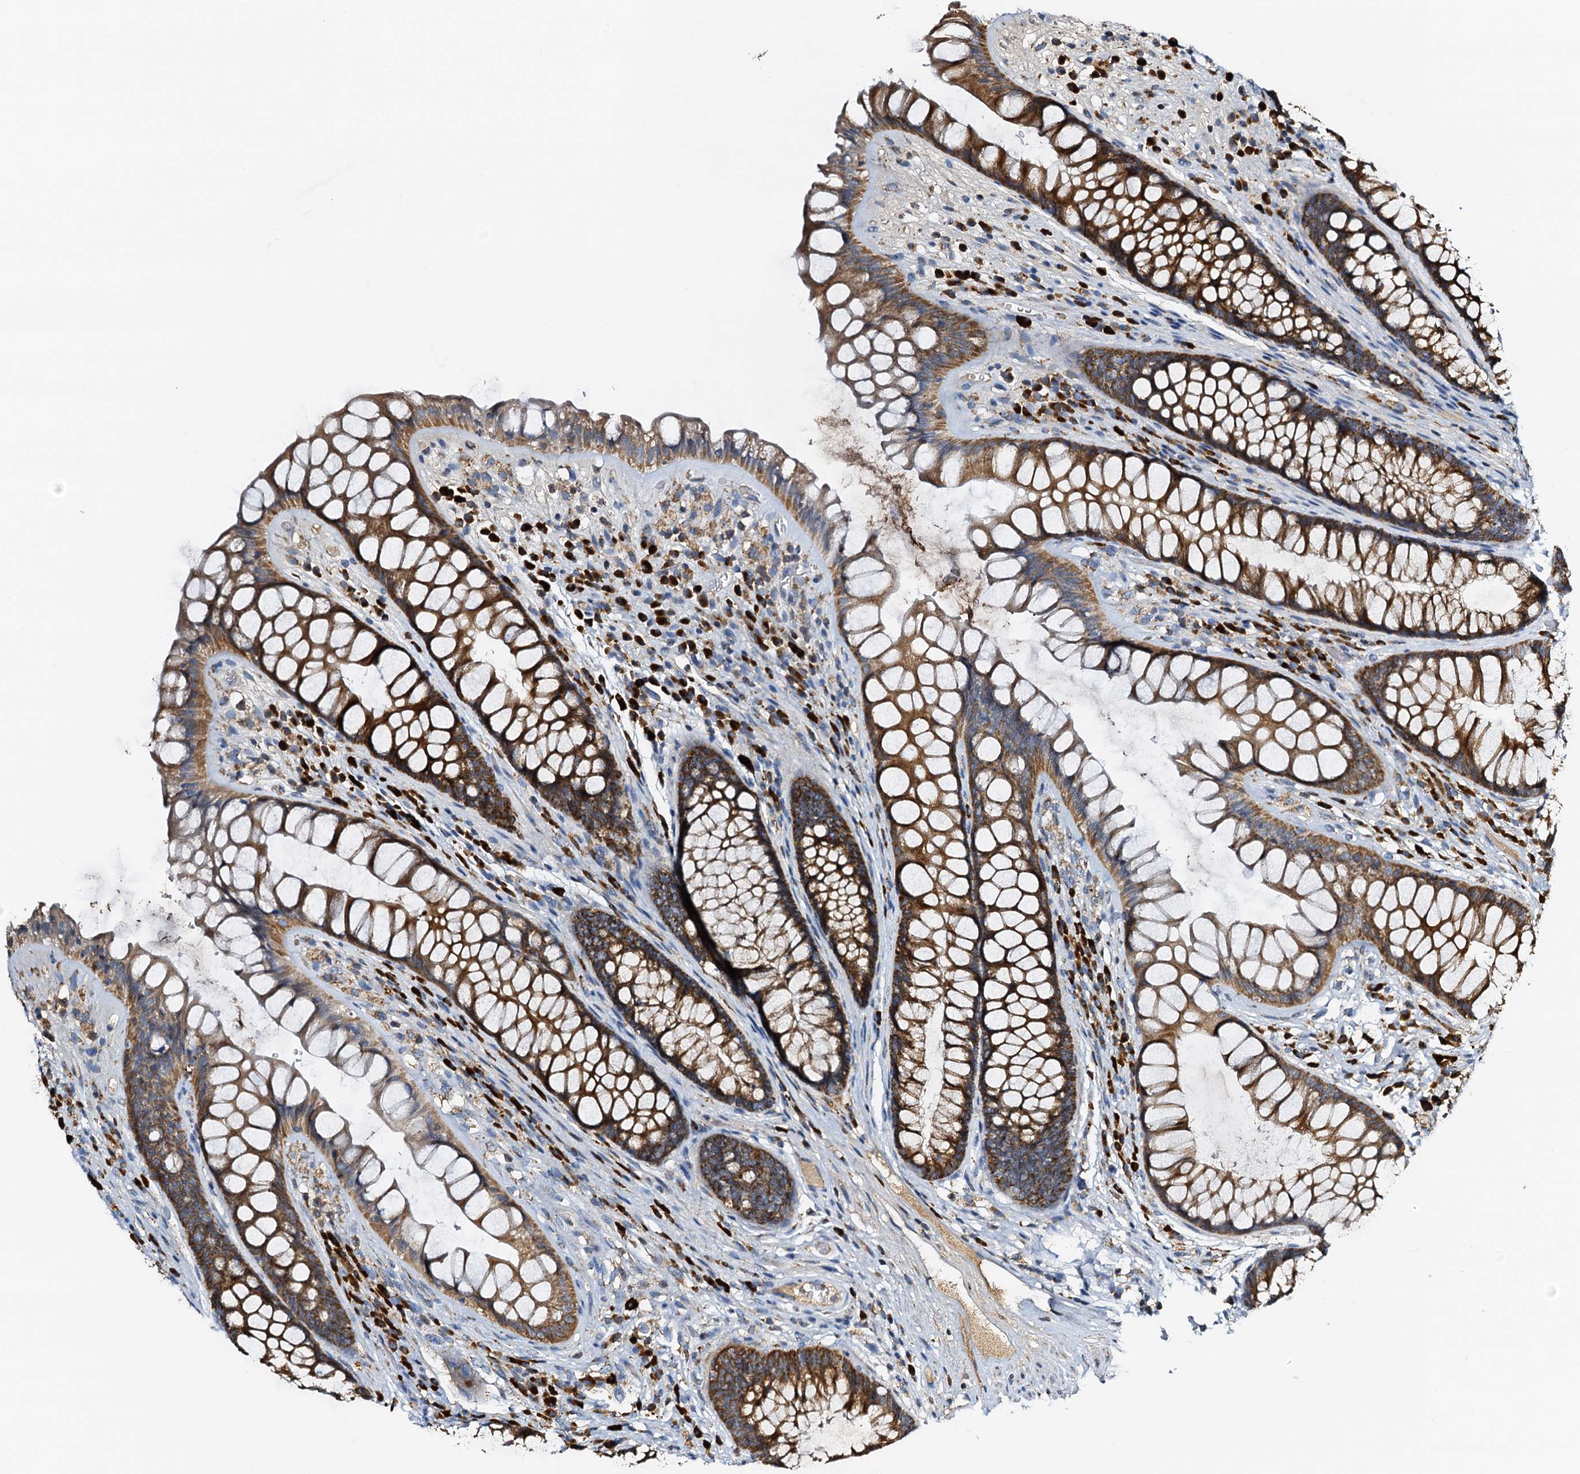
{"staining": {"intensity": "strong", "quantity": ">75%", "location": "cytoplasmic/membranous"}, "tissue": "rectum", "cell_type": "Glandular cells", "image_type": "normal", "snomed": [{"axis": "morphology", "description": "Normal tissue, NOS"}, {"axis": "topography", "description": "Rectum"}], "caption": "IHC (DAB (3,3'-diaminobenzidine)) staining of benign rectum displays strong cytoplasmic/membranous protein positivity in about >75% of glandular cells.", "gene": "POC1A", "patient": {"sex": "male", "age": 74}}